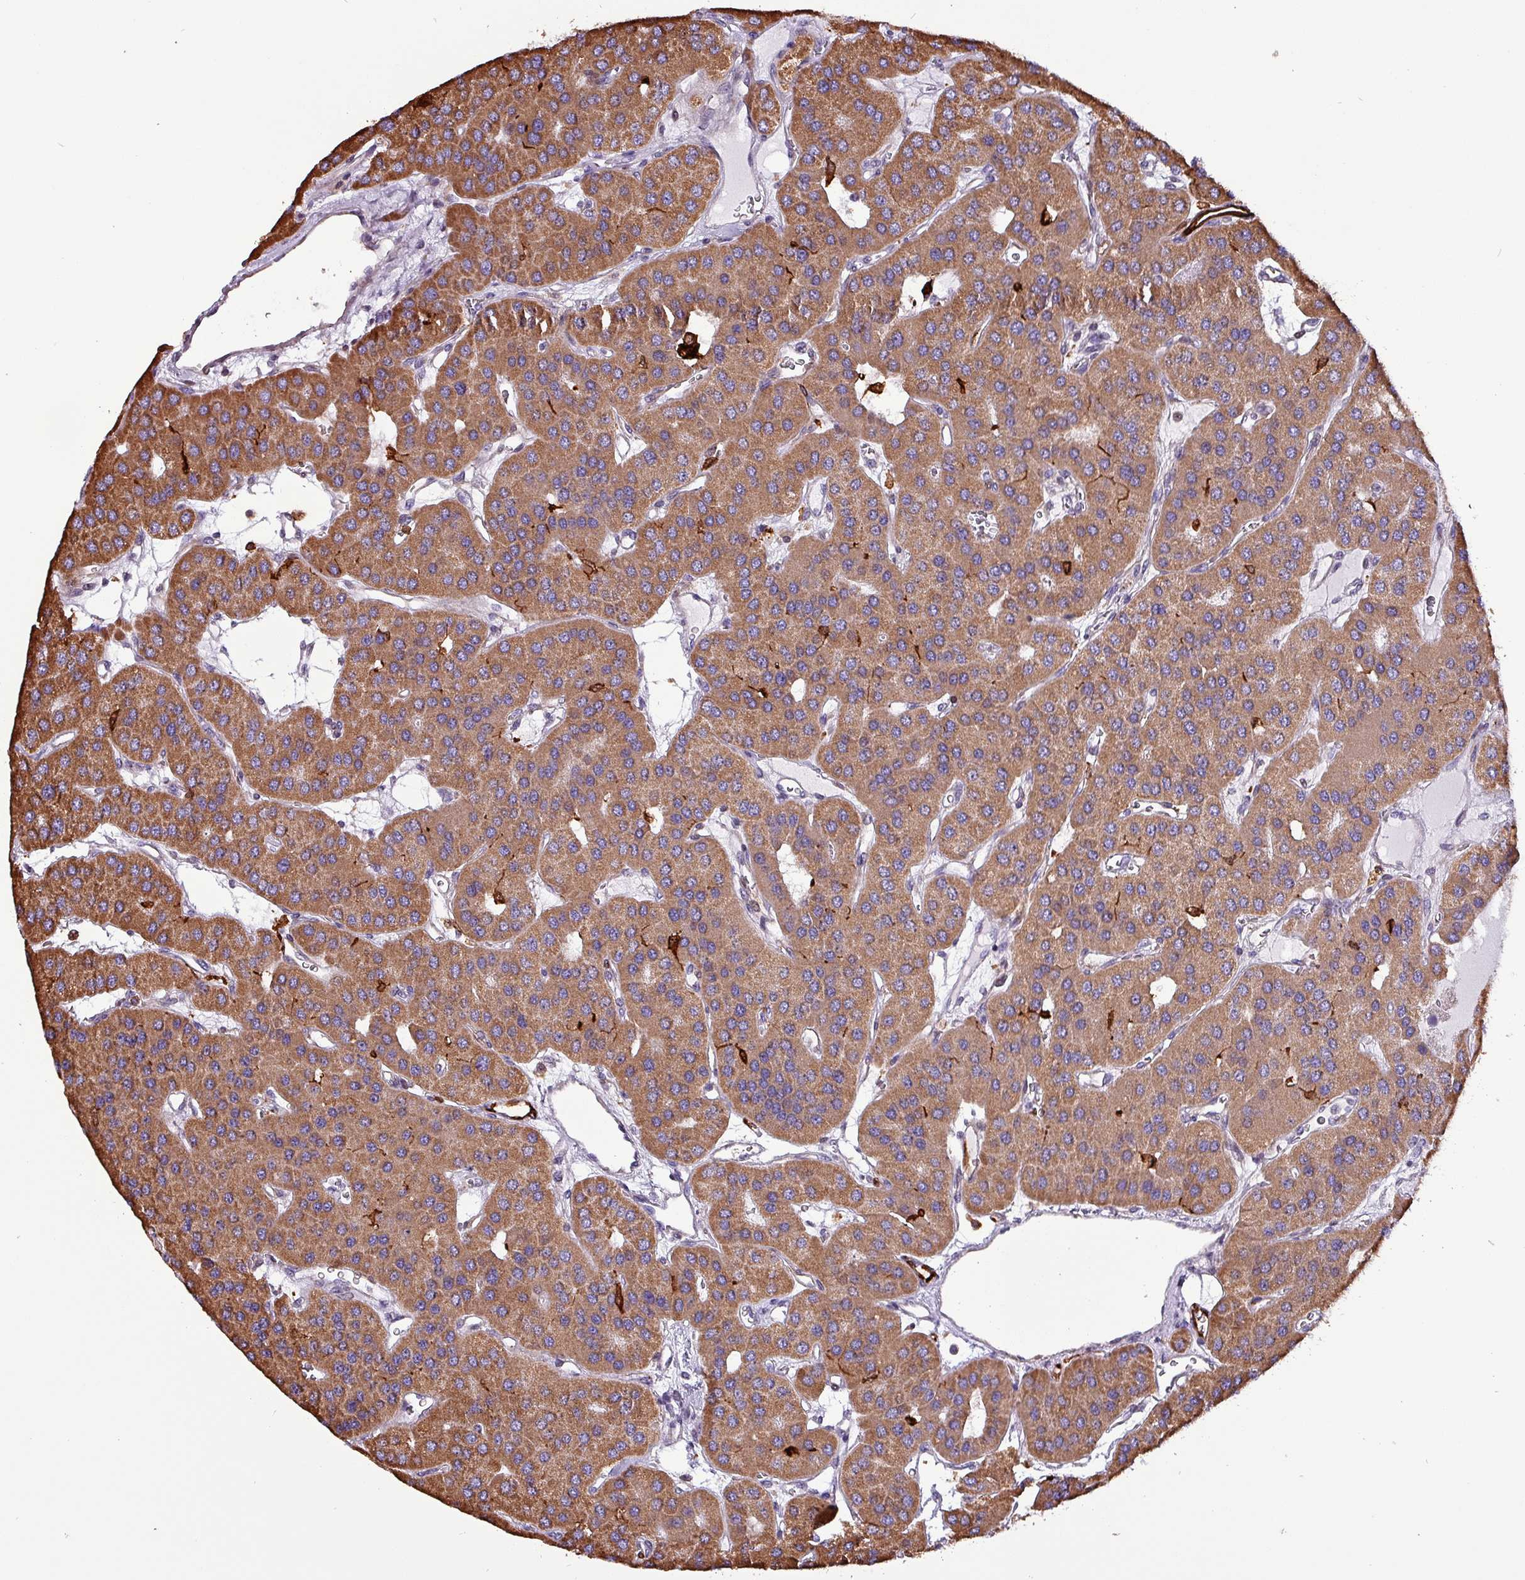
{"staining": {"intensity": "moderate", "quantity": ">75%", "location": "cytoplasmic/membranous"}, "tissue": "parathyroid gland", "cell_type": "Glandular cells", "image_type": "normal", "snomed": [{"axis": "morphology", "description": "Normal tissue, NOS"}, {"axis": "morphology", "description": "Adenoma, NOS"}, {"axis": "topography", "description": "Parathyroid gland"}], "caption": "Protein expression analysis of normal human parathyroid gland reveals moderate cytoplasmic/membranous positivity in about >75% of glandular cells. (DAB (3,3'-diaminobenzidine) = brown stain, brightfield microscopy at high magnification).", "gene": "SCIN", "patient": {"sex": "female", "age": 86}}